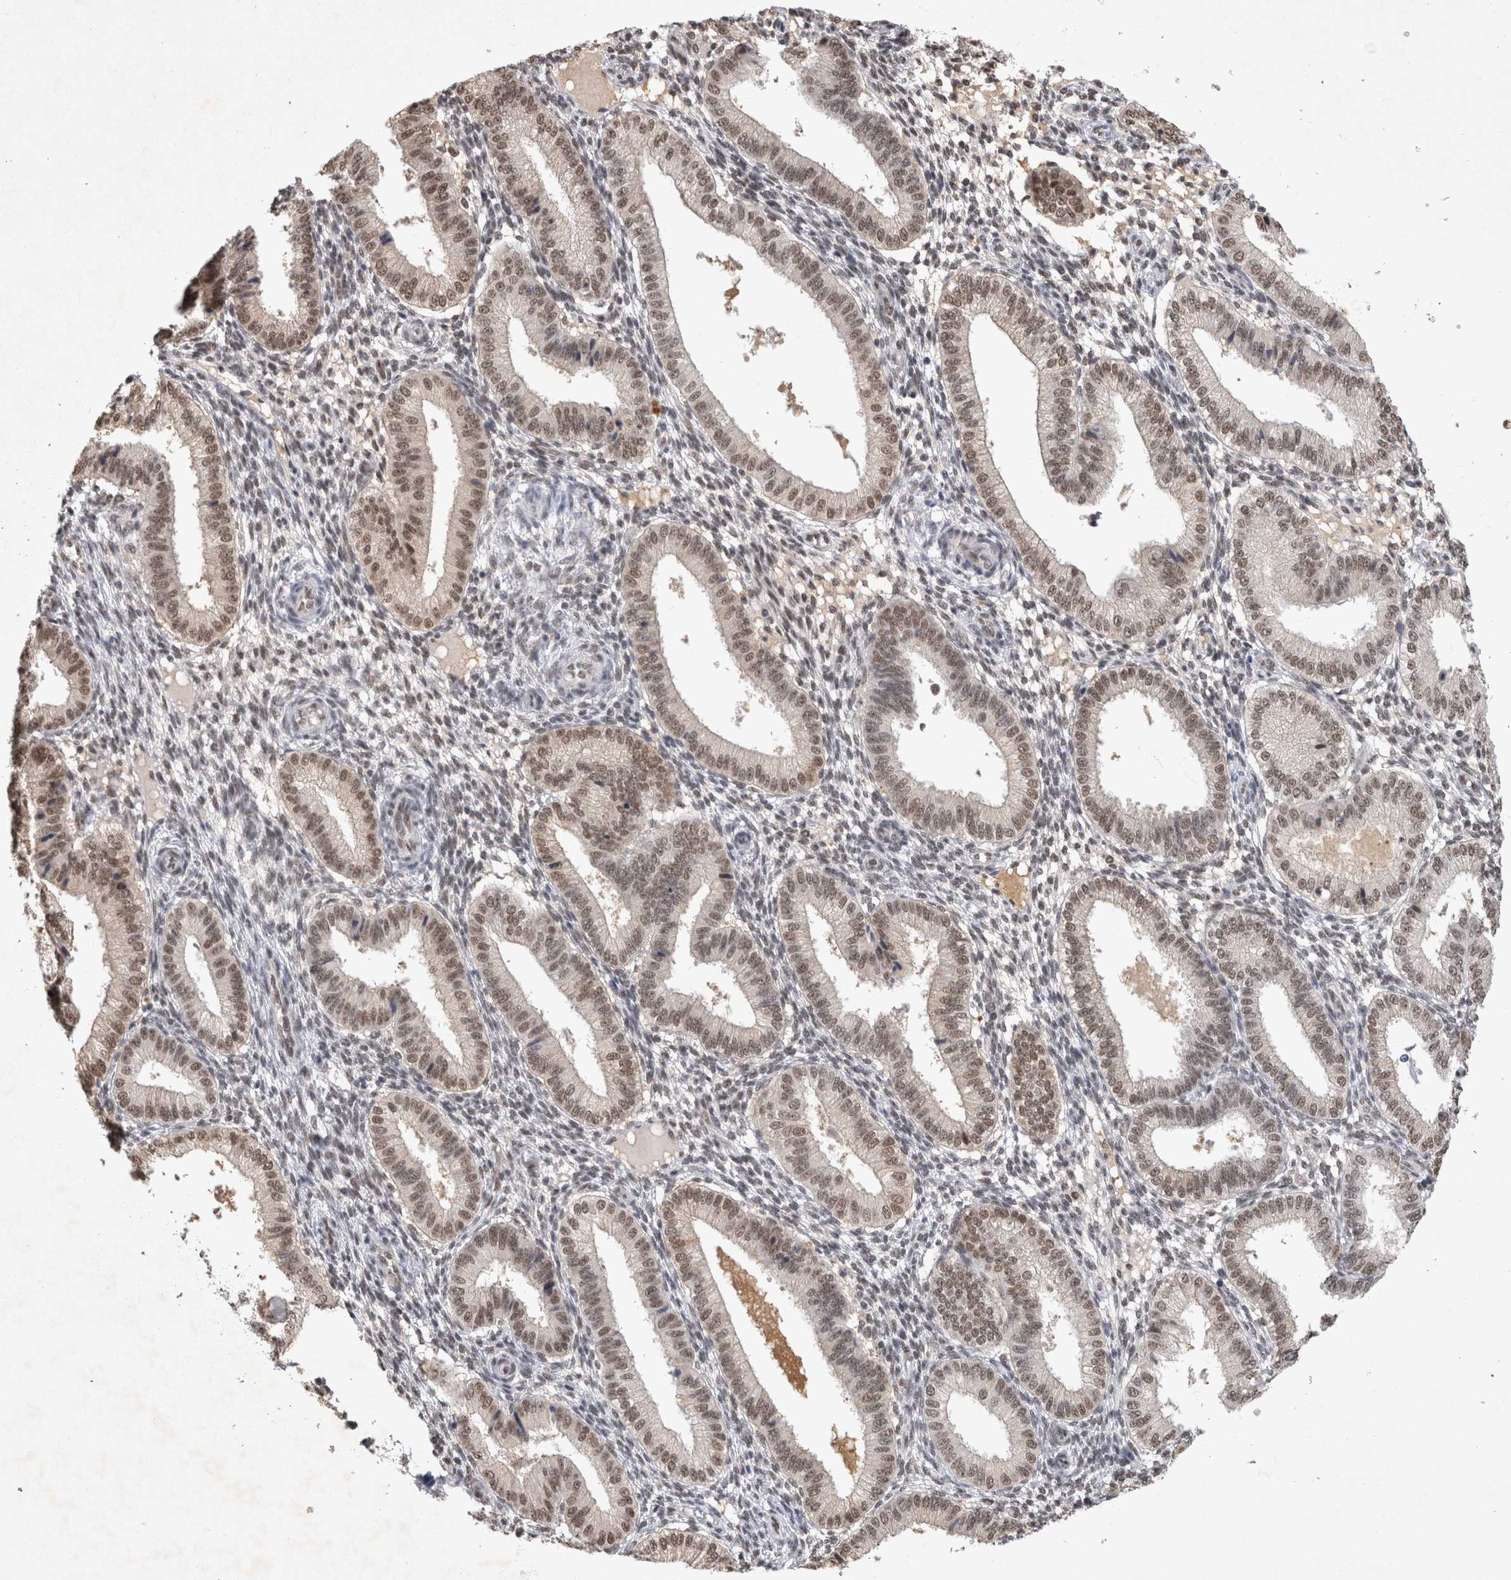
{"staining": {"intensity": "negative", "quantity": "none", "location": "none"}, "tissue": "endometrium", "cell_type": "Cells in endometrial stroma", "image_type": "normal", "snomed": [{"axis": "morphology", "description": "Normal tissue, NOS"}, {"axis": "topography", "description": "Endometrium"}], "caption": "DAB (3,3'-diaminobenzidine) immunohistochemical staining of unremarkable human endometrium displays no significant staining in cells in endometrial stroma. The staining was performed using DAB to visualize the protein expression in brown, while the nuclei were stained in blue with hematoxylin (Magnification: 20x).", "gene": "XRCC5", "patient": {"sex": "female", "age": 39}}